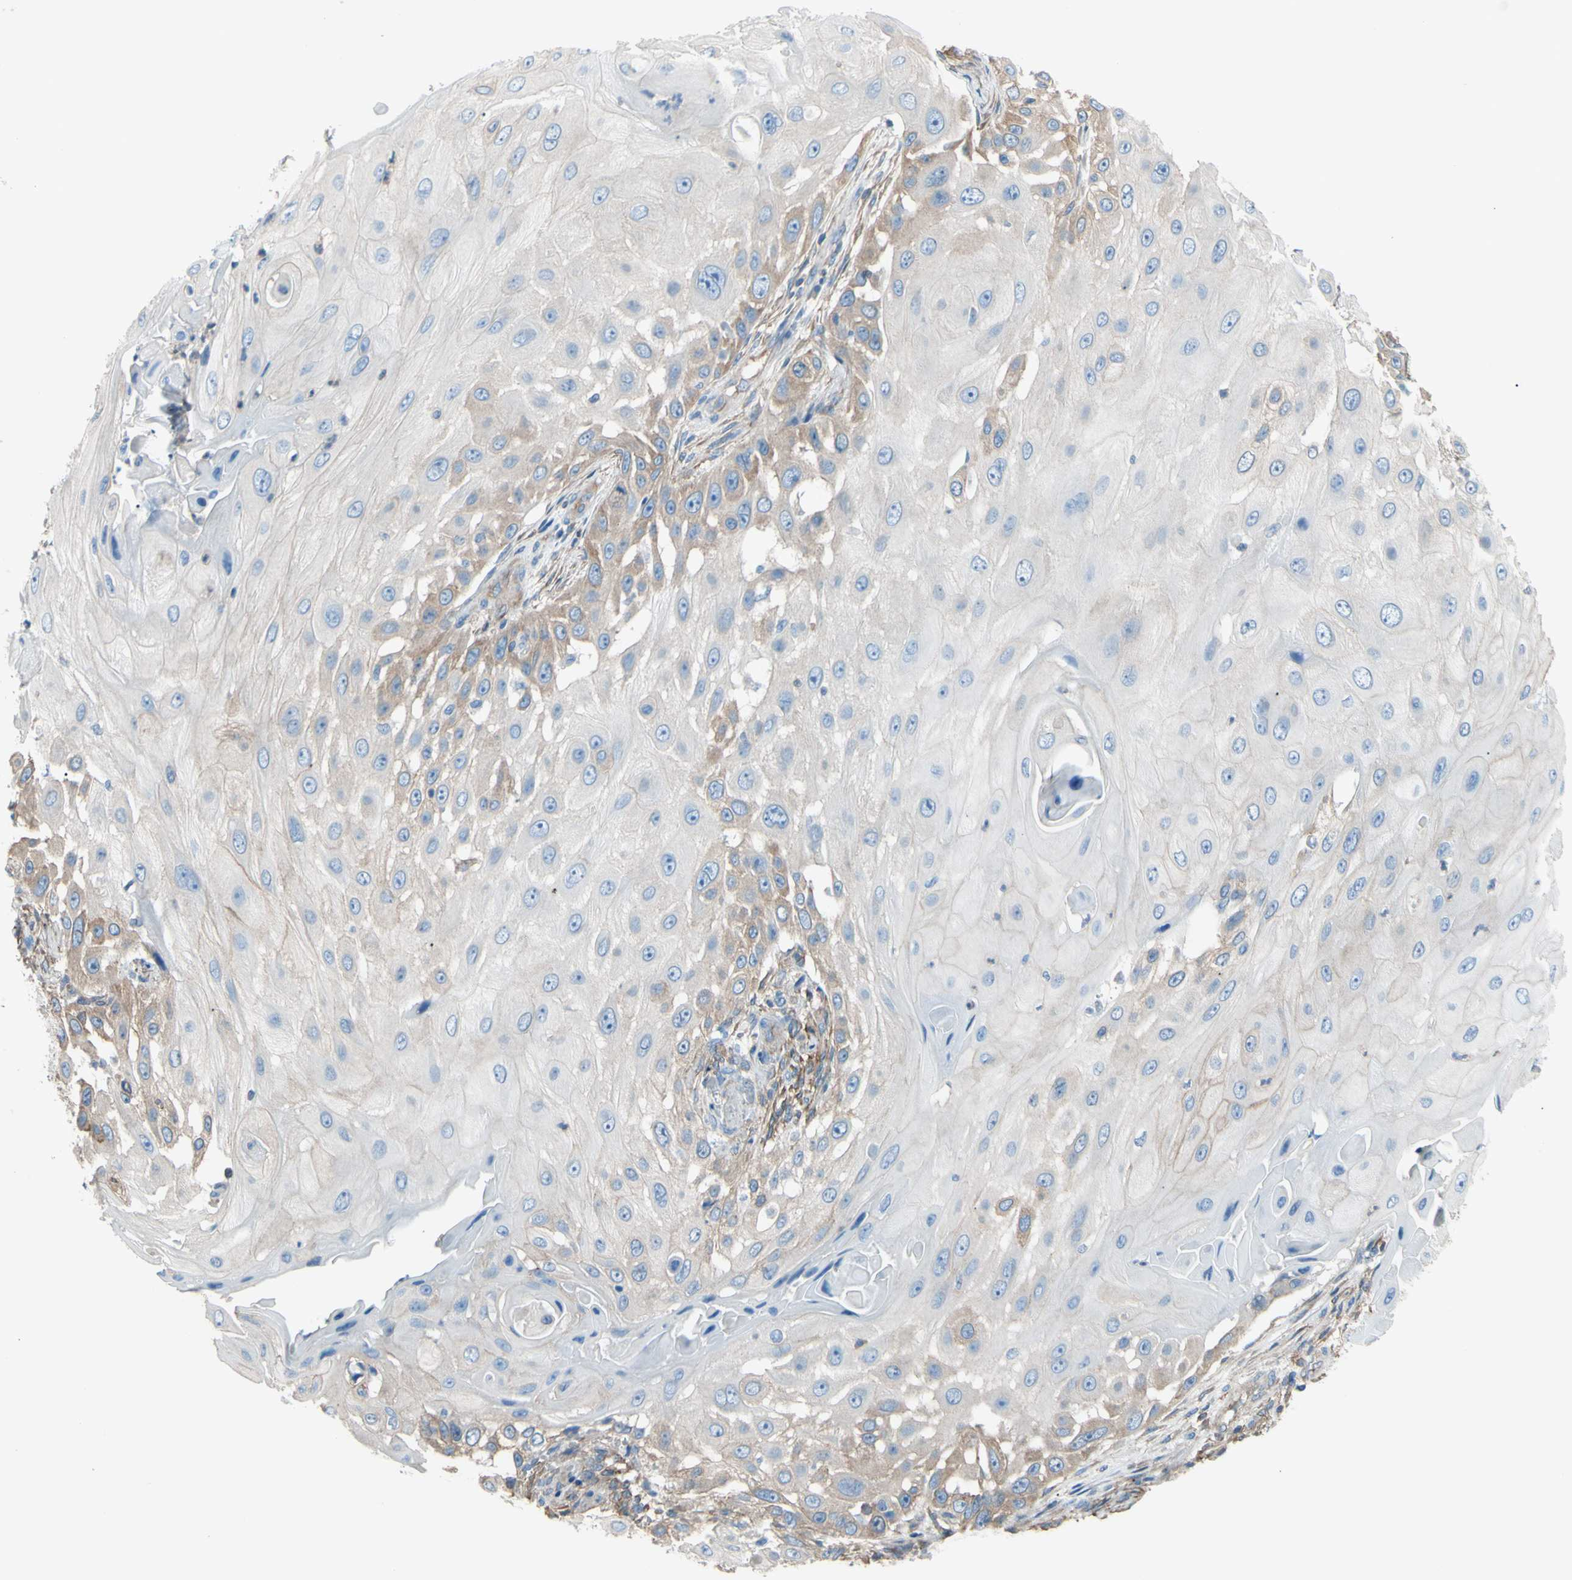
{"staining": {"intensity": "weak", "quantity": "25%-75%", "location": "cytoplasmic/membranous"}, "tissue": "skin cancer", "cell_type": "Tumor cells", "image_type": "cancer", "snomed": [{"axis": "morphology", "description": "Squamous cell carcinoma, NOS"}, {"axis": "topography", "description": "Skin"}], "caption": "Squamous cell carcinoma (skin) stained with a protein marker displays weak staining in tumor cells.", "gene": "ADD1", "patient": {"sex": "female", "age": 44}}